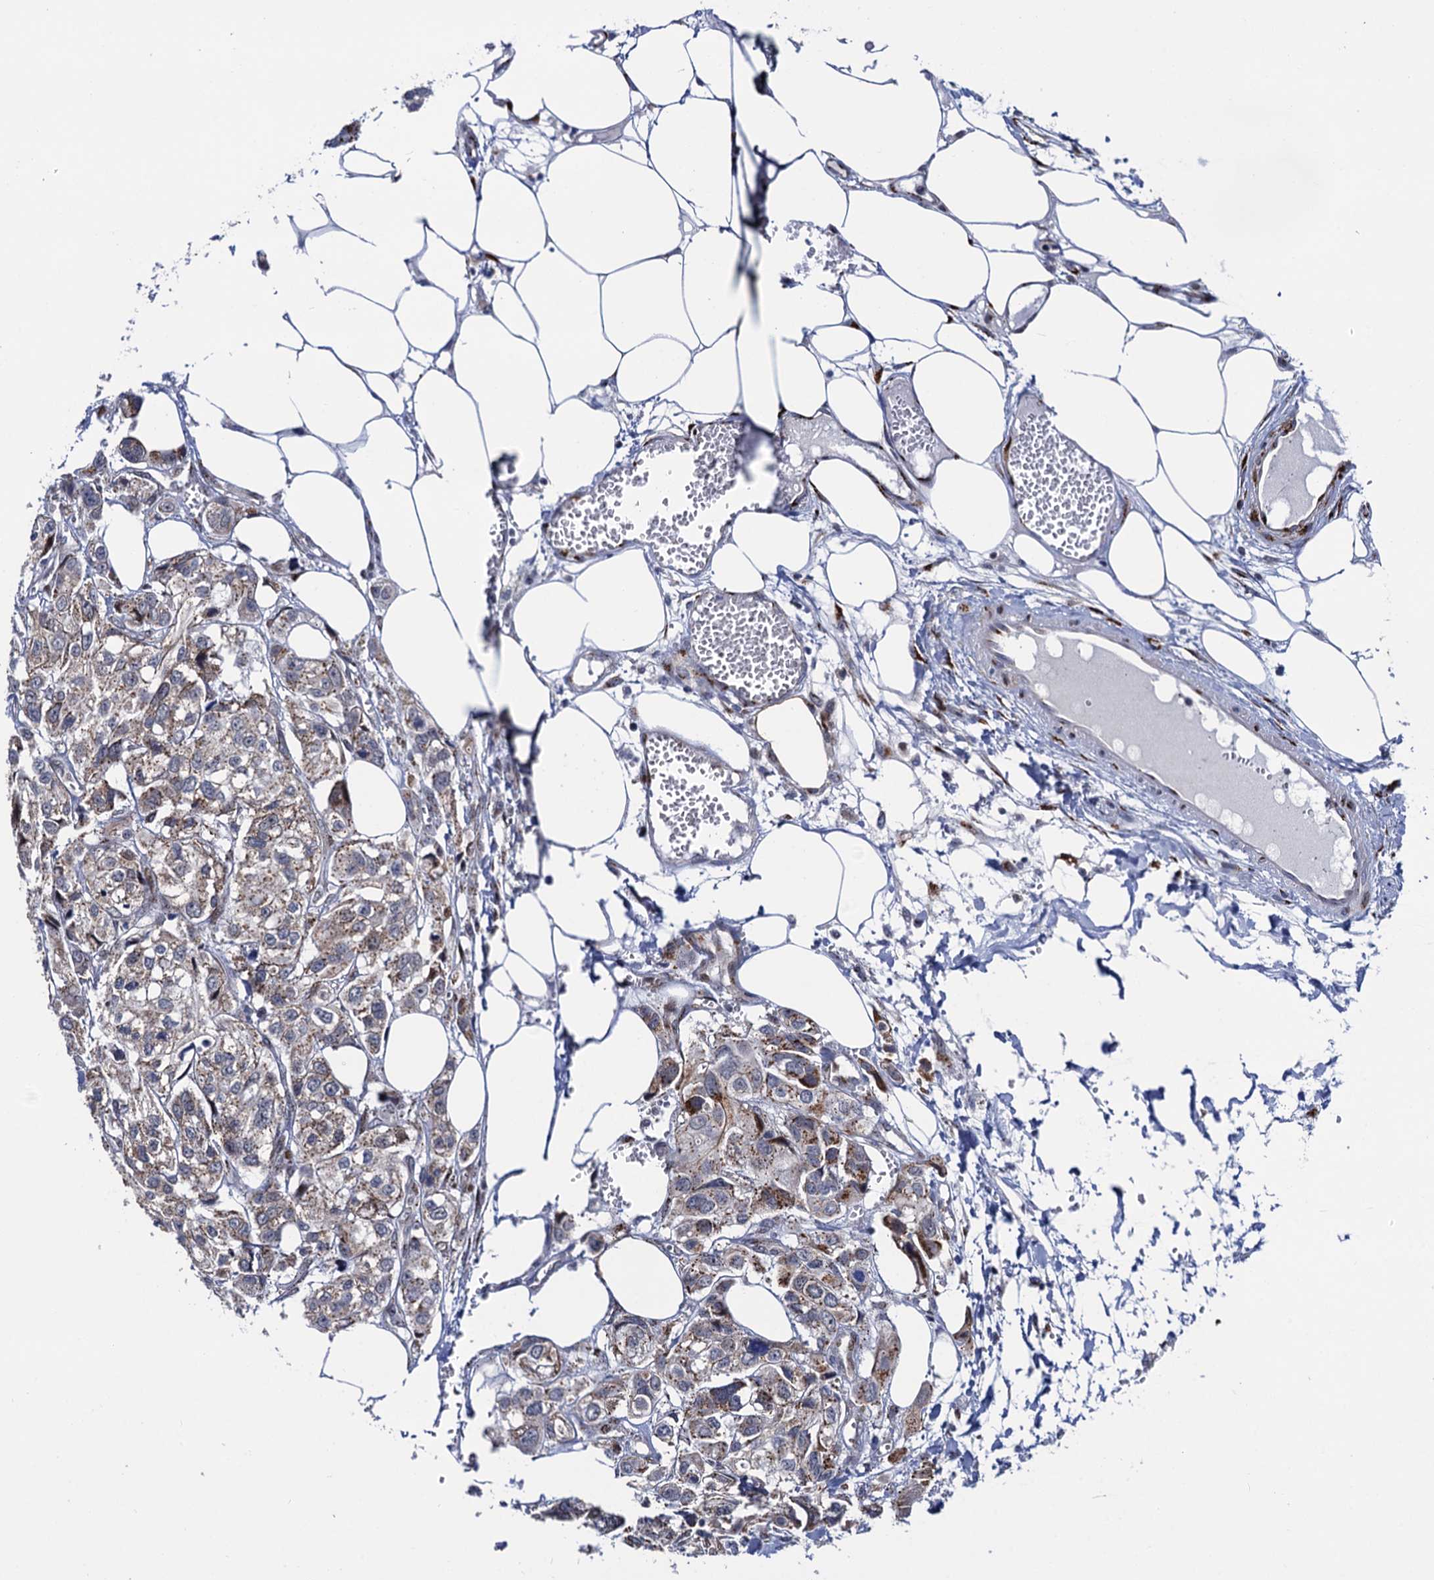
{"staining": {"intensity": "moderate", "quantity": "25%-75%", "location": "cytoplasmic/membranous"}, "tissue": "urothelial cancer", "cell_type": "Tumor cells", "image_type": "cancer", "snomed": [{"axis": "morphology", "description": "Urothelial carcinoma, High grade"}, {"axis": "topography", "description": "Urinary bladder"}], "caption": "Immunohistochemical staining of human urothelial cancer exhibits medium levels of moderate cytoplasmic/membranous expression in about 25%-75% of tumor cells.", "gene": "THAP2", "patient": {"sex": "male", "age": 67}}